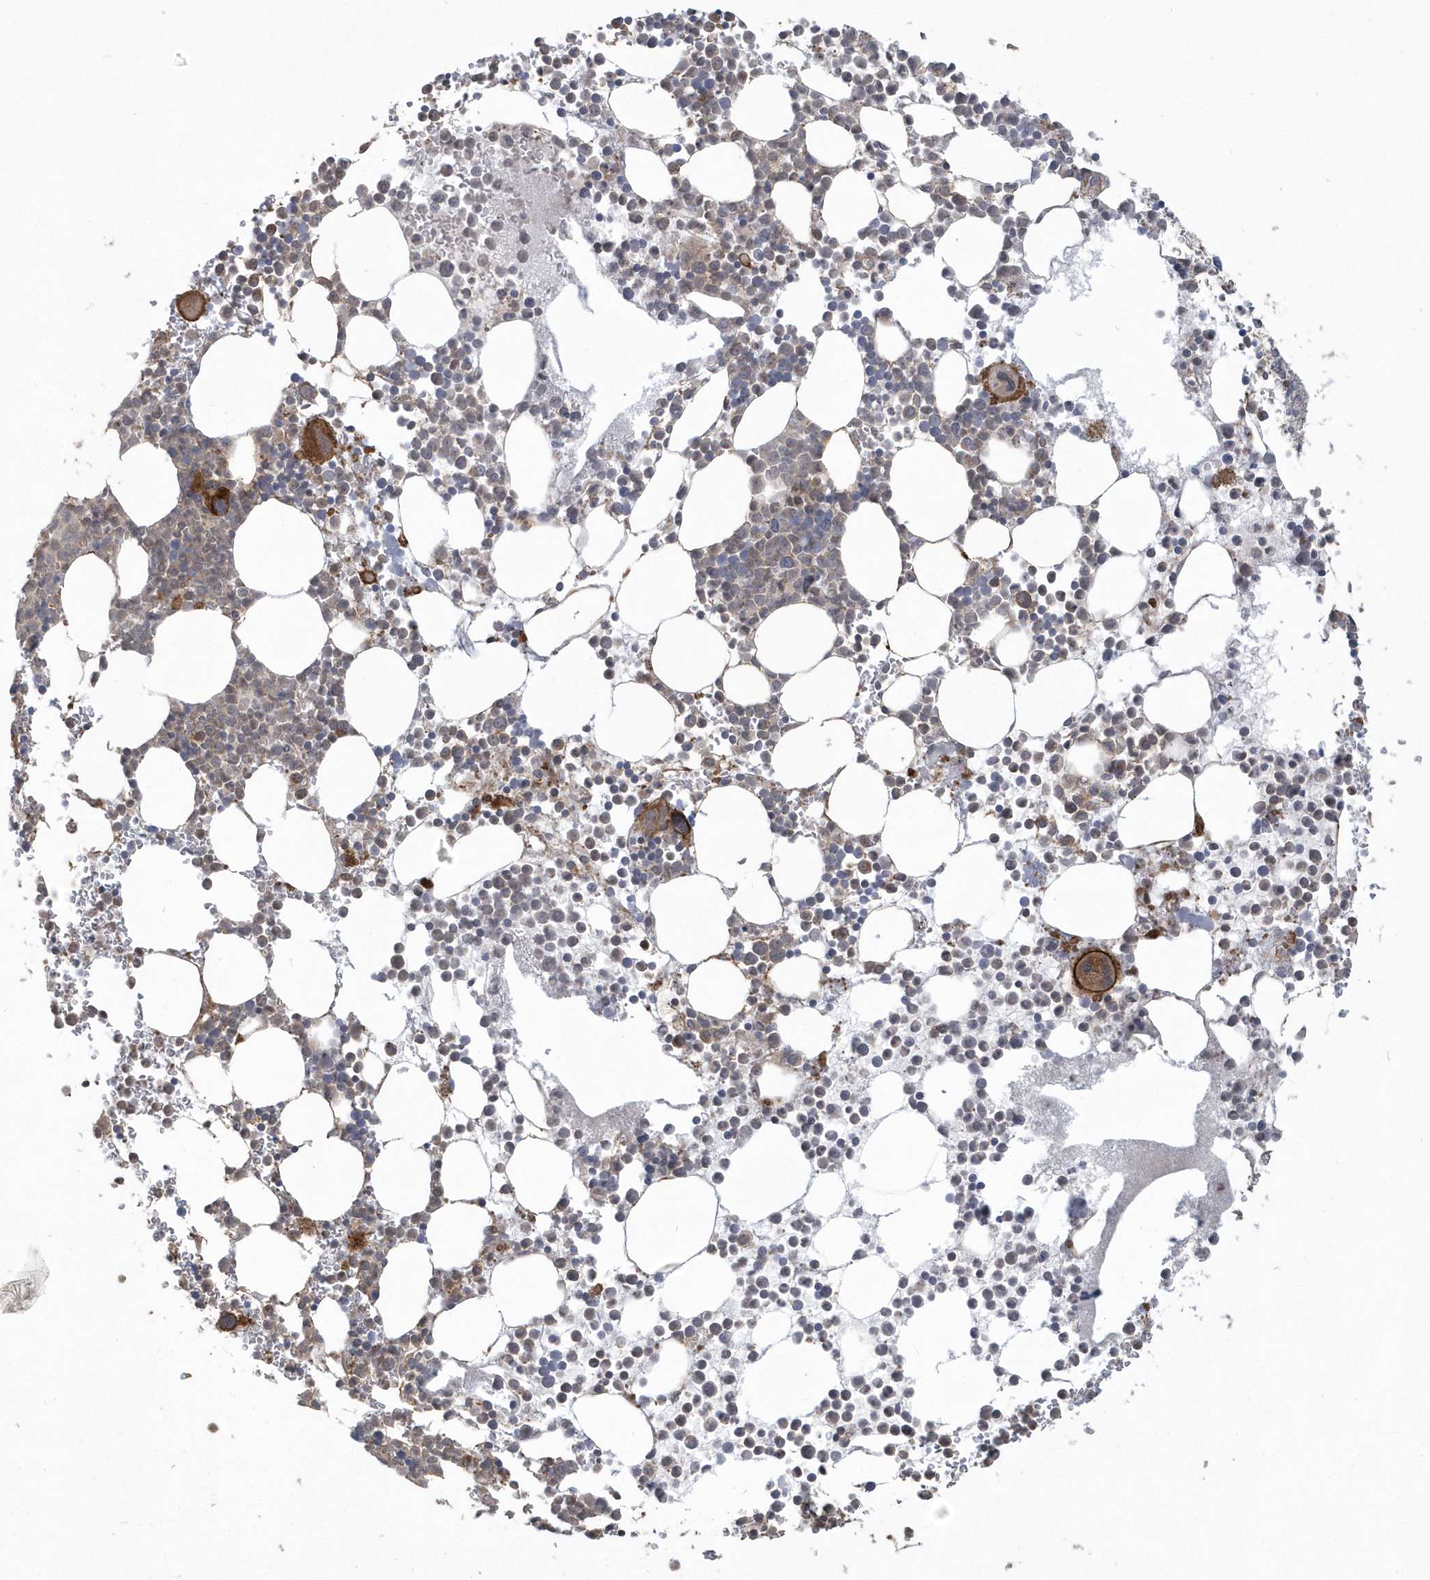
{"staining": {"intensity": "strong", "quantity": "<25%", "location": "cytoplasmic/membranous"}, "tissue": "bone marrow", "cell_type": "Hematopoietic cells", "image_type": "normal", "snomed": [{"axis": "morphology", "description": "Normal tissue, NOS"}, {"axis": "topography", "description": "Bone marrow"}], "caption": "Immunohistochemical staining of unremarkable bone marrow exhibits <25% levels of strong cytoplasmic/membranous protein positivity in about <25% of hematopoietic cells.", "gene": "ARMC8", "patient": {"sex": "female", "age": 78}}